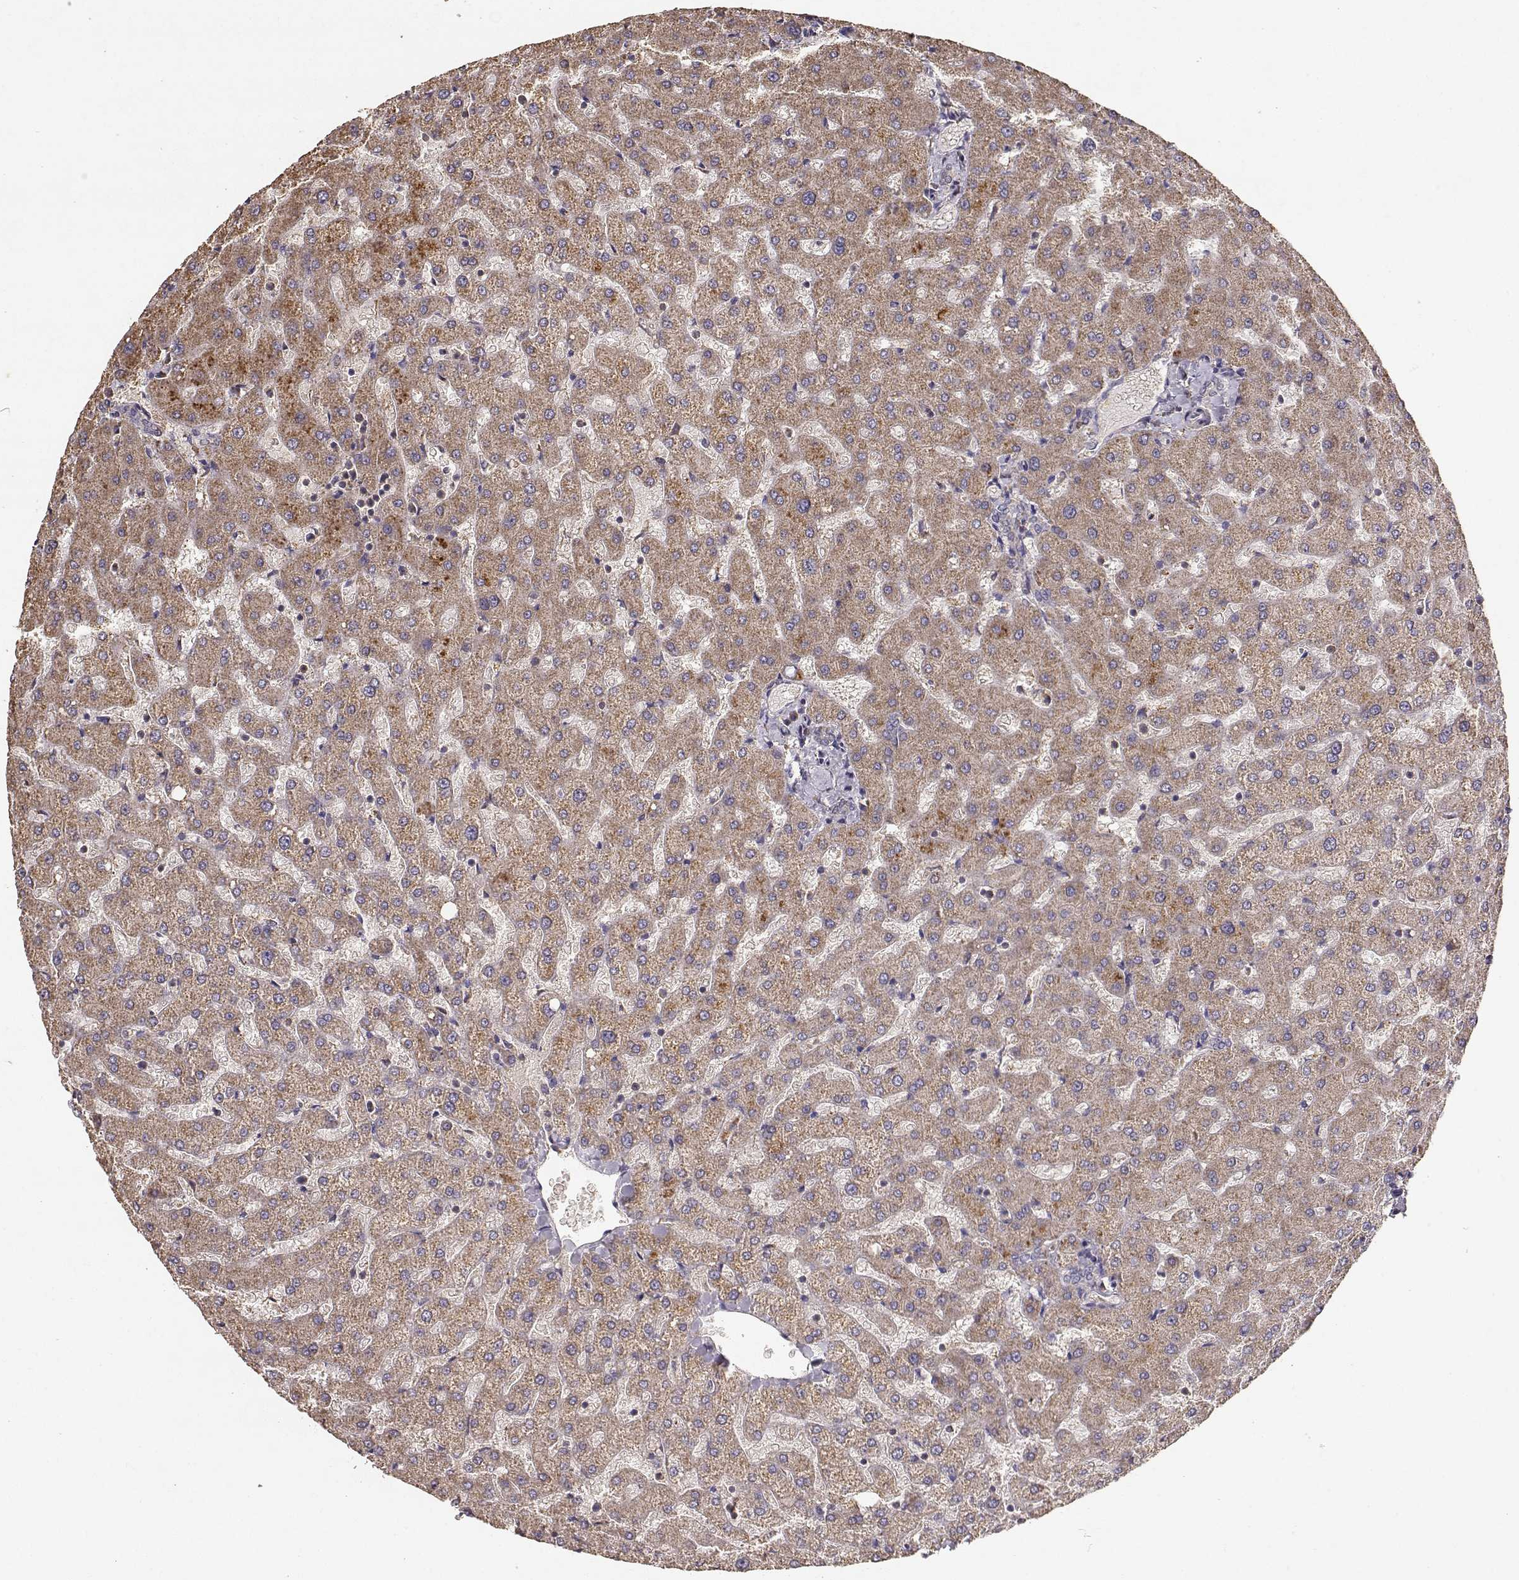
{"staining": {"intensity": "weak", "quantity": "25%-75%", "location": "cytoplasmic/membranous"}, "tissue": "liver", "cell_type": "Cholangiocytes", "image_type": "normal", "snomed": [{"axis": "morphology", "description": "Normal tissue, NOS"}, {"axis": "topography", "description": "Liver"}], "caption": "Immunohistochemical staining of benign human liver shows weak cytoplasmic/membranous protein staining in about 25%-75% of cholangiocytes.", "gene": "TARS3", "patient": {"sex": "female", "age": 50}}